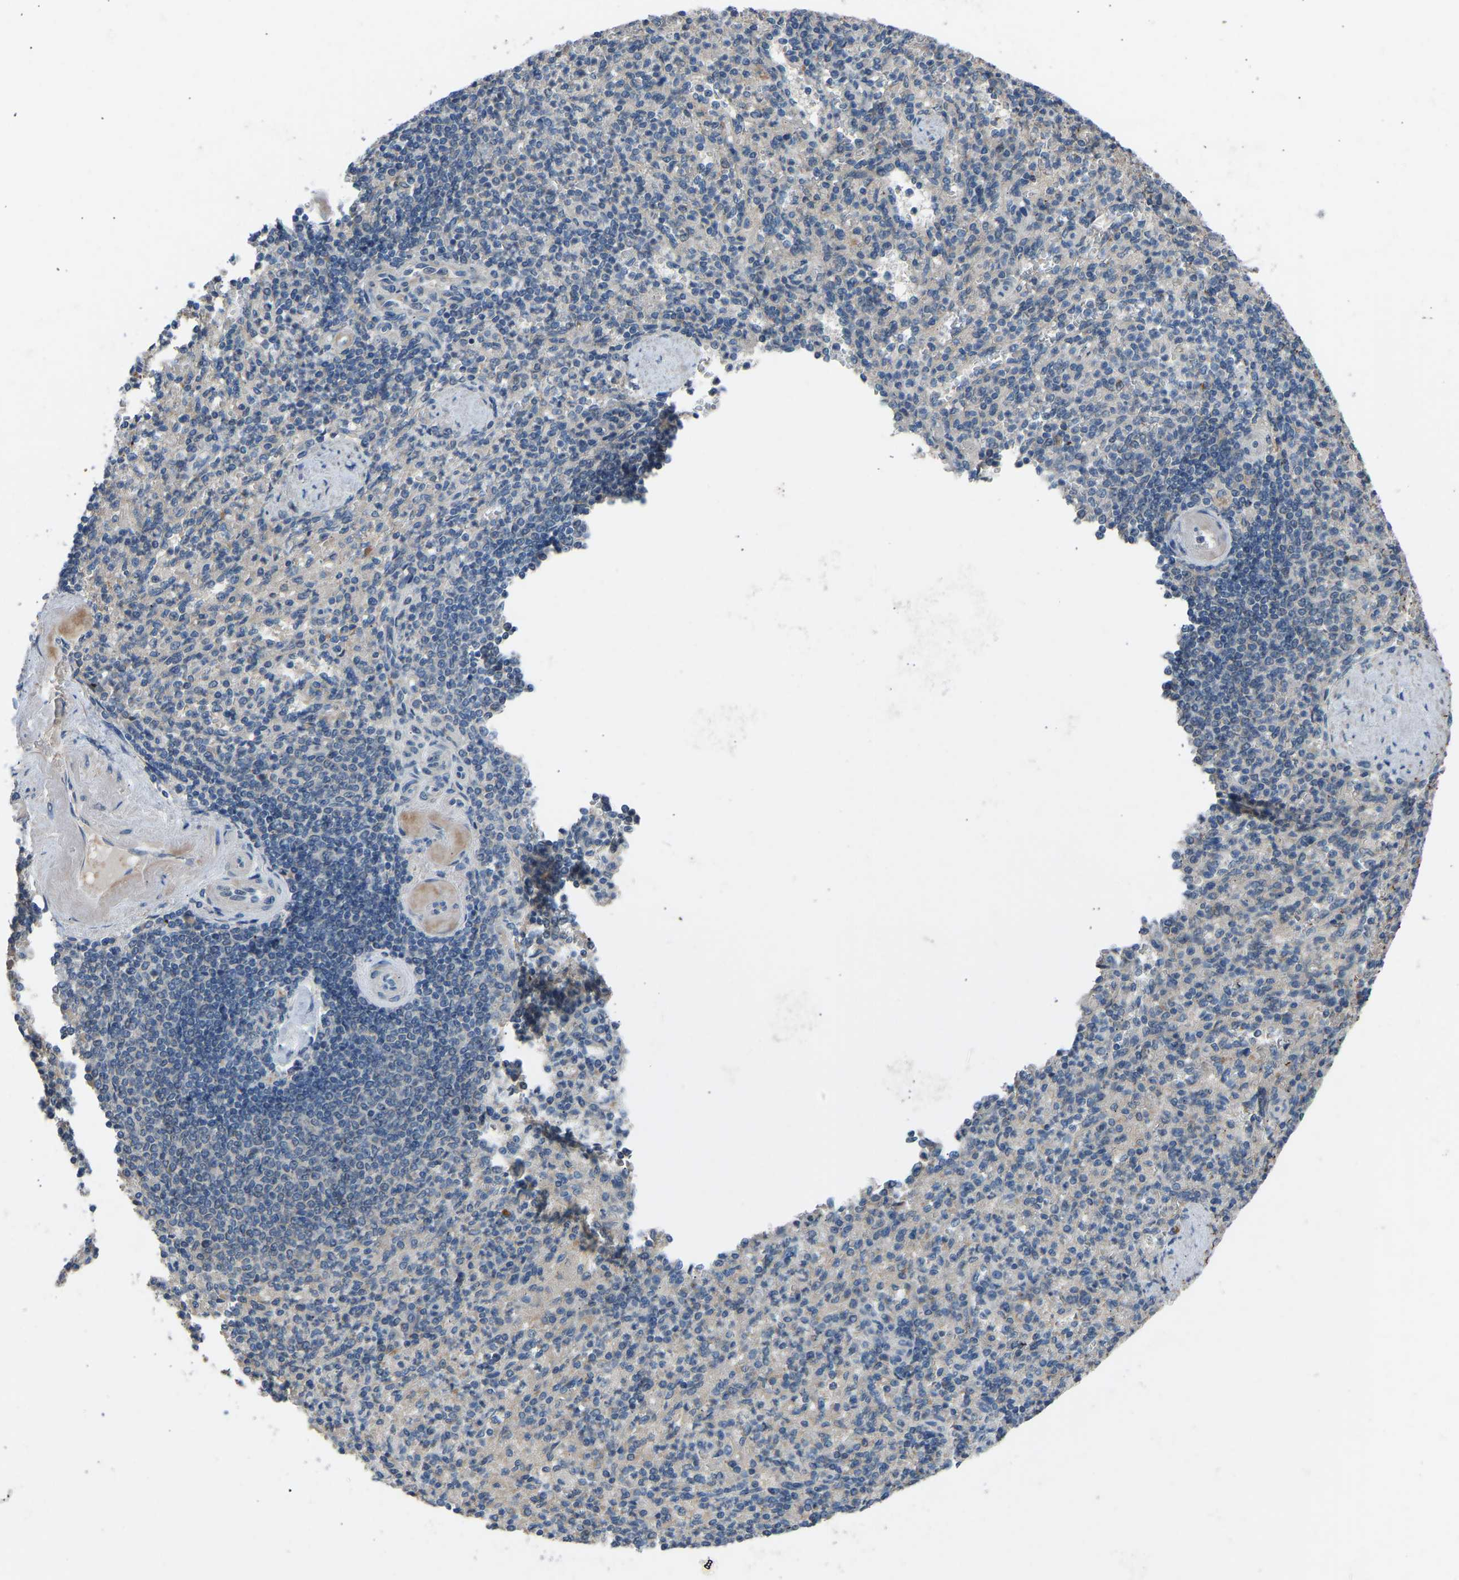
{"staining": {"intensity": "weak", "quantity": "25%-75%", "location": "cytoplasmic/membranous"}, "tissue": "spleen", "cell_type": "Cells in red pulp", "image_type": "normal", "snomed": [{"axis": "morphology", "description": "Normal tissue, NOS"}, {"axis": "topography", "description": "Spleen"}], "caption": "IHC of benign spleen exhibits low levels of weak cytoplasmic/membranous positivity in about 25%-75% of cells in red pulp. Using DAB (3,3'-diaminobenzidine) (brown) and hematoxylin (blue) stains, captured at high magnification using brightfield microscopy.", "gene": "CDK2AP1", "patient": {"sex": "female", "age": 74}}